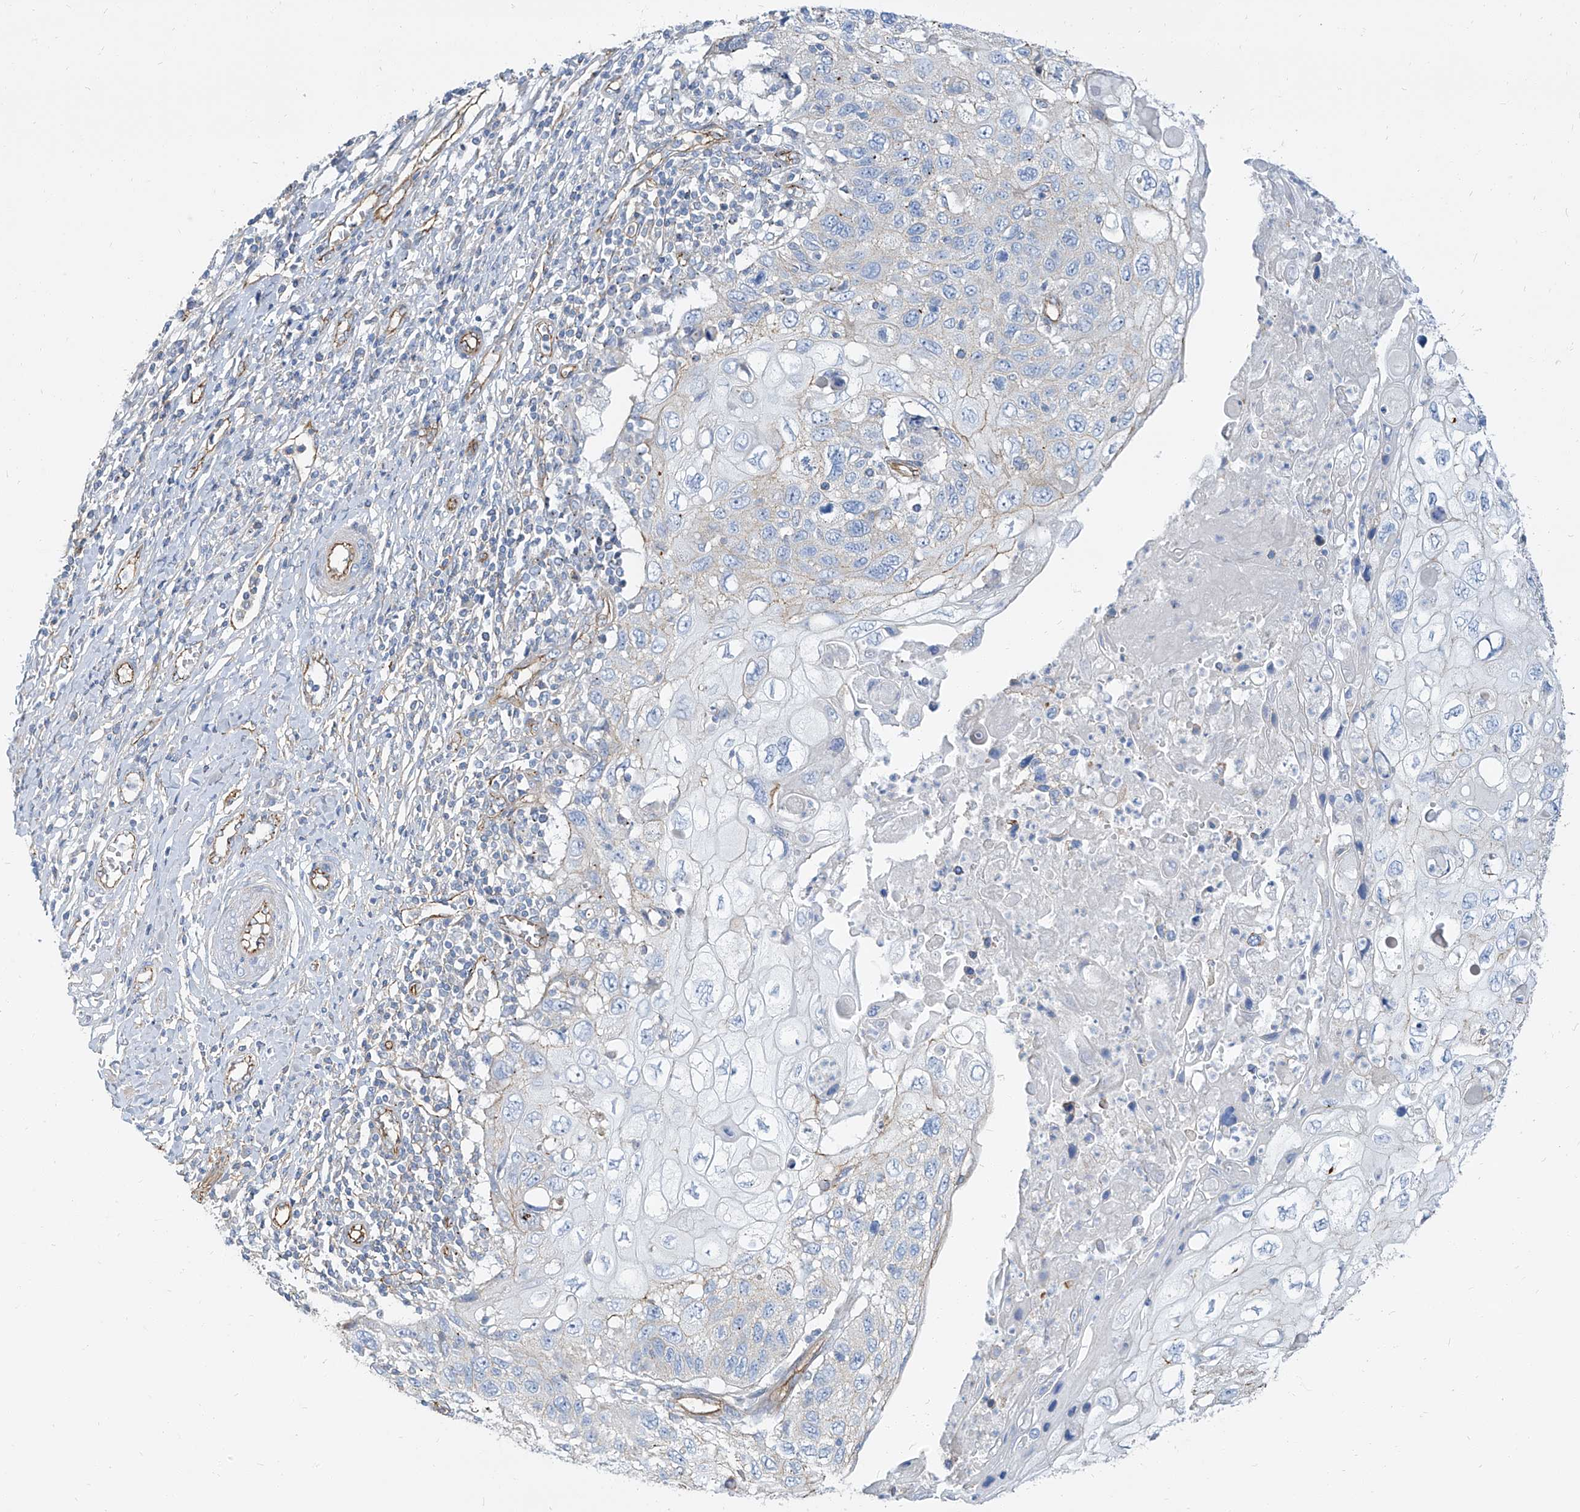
{"staining": {"intensity": "weak", "quantity": "<25%", "location": "cytoplasmic/membranous"}, "tissue": "cervical cancer", "cell_type": "Tumor cells", "image_type": "cancer", "snomed": [{"axis": "morphology", "description": "Squamous cell carcinoma, NOS"}, {"axis": "topography", "description": "Cervix"}], "caption": "Immunohistochemistry image of neoplastic tissue: cervical cancer stained with DAB demonstrates no significant protein staining in tumor cells.", "gene": "TXLNB", "patient": {"sex": "female", "age": 70}}